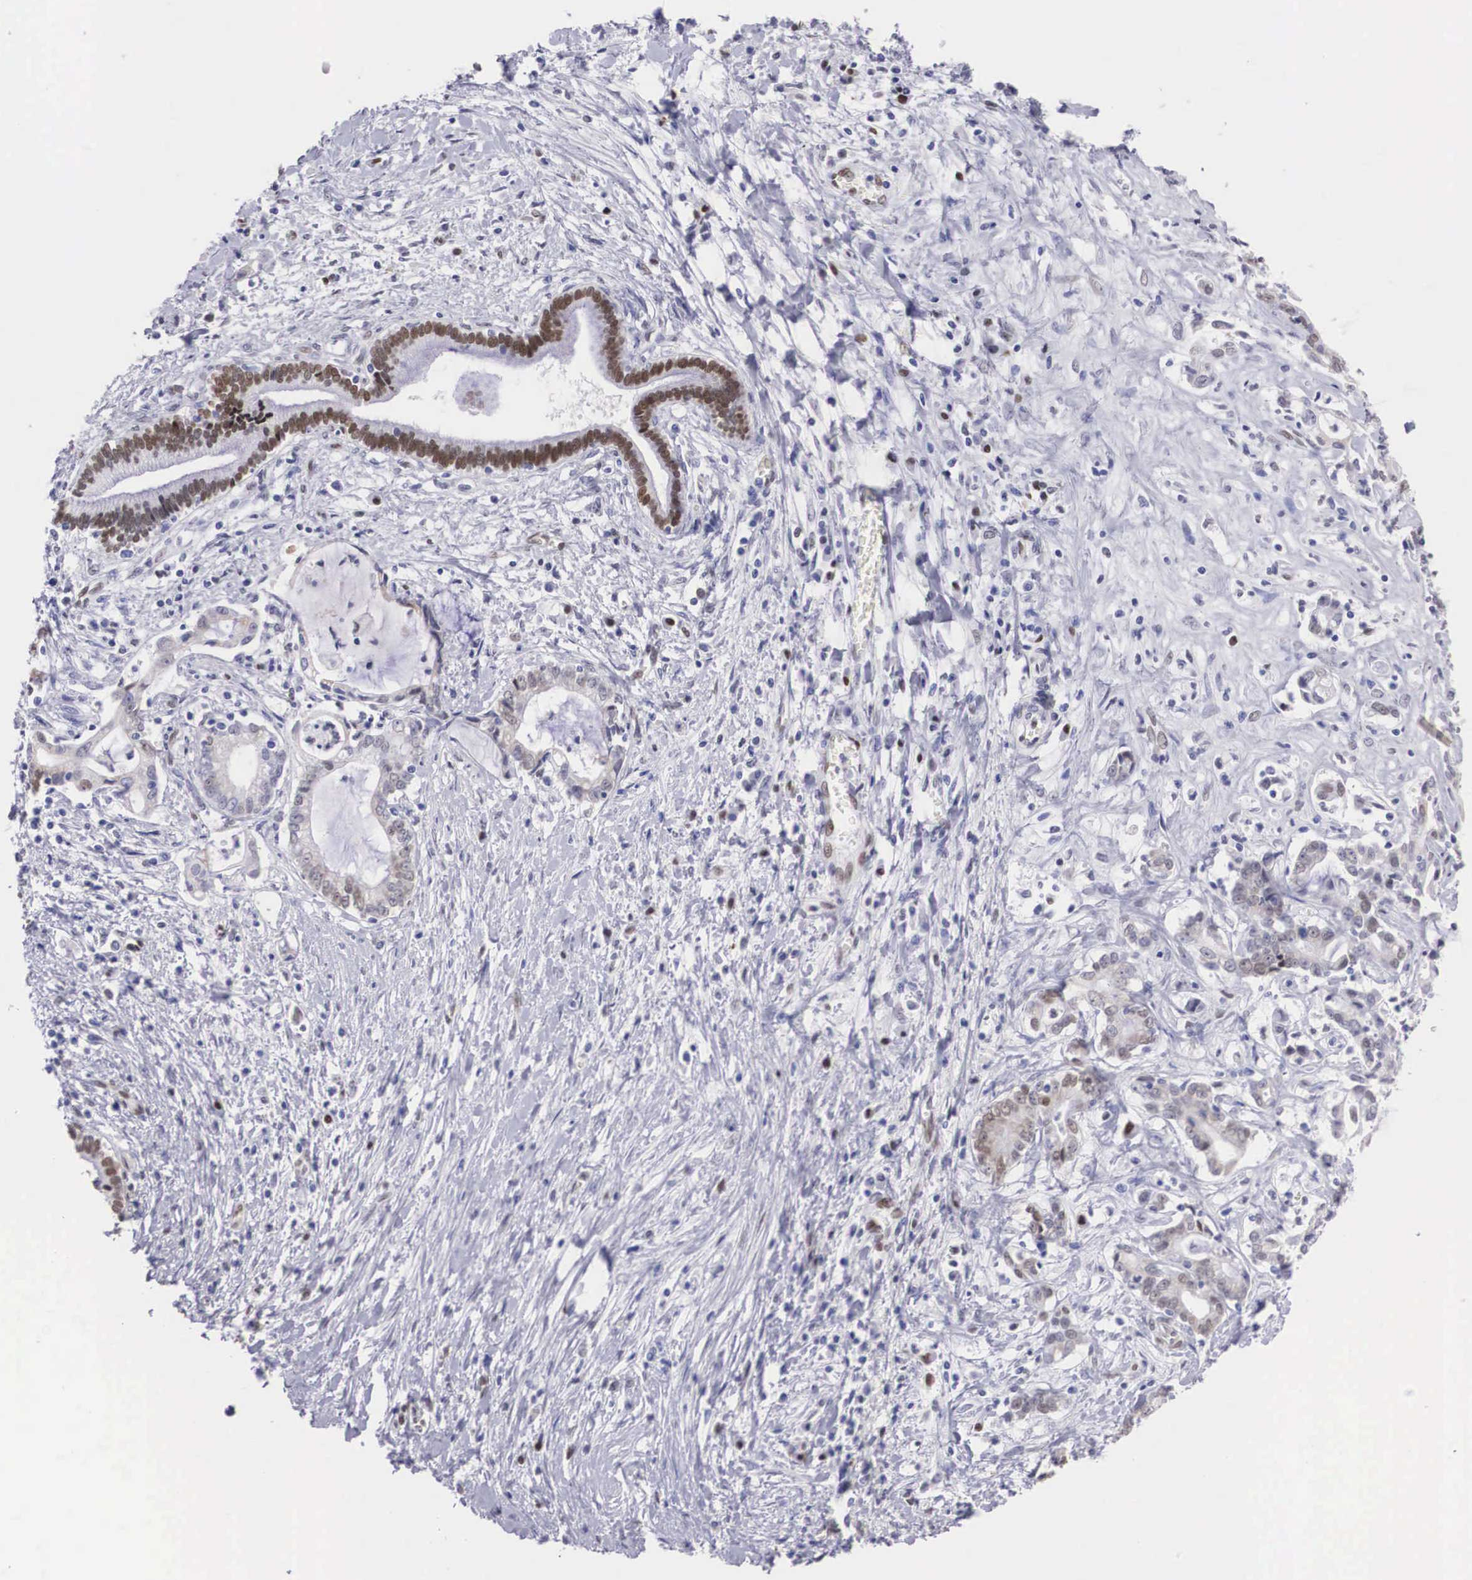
{"staining": {"intensity": "moderate", "quantity": "25%-75%", "location": "nuclear"}, "tissue": "liver cancer", "cell_type": "Tumor cells", "image_type": "cancer", "snomed": [{"axis": "morphology", "description": "Cholangiocarcinoma"}, {"axis": "topography", "description": "Liver"}], "caption": "An image of human liver cancer stained for a protein exhibits moderate nuclear brown staining in tumor cells.", "gene": "HMGN5", "patient": {"sex": "male", "age": 57}}